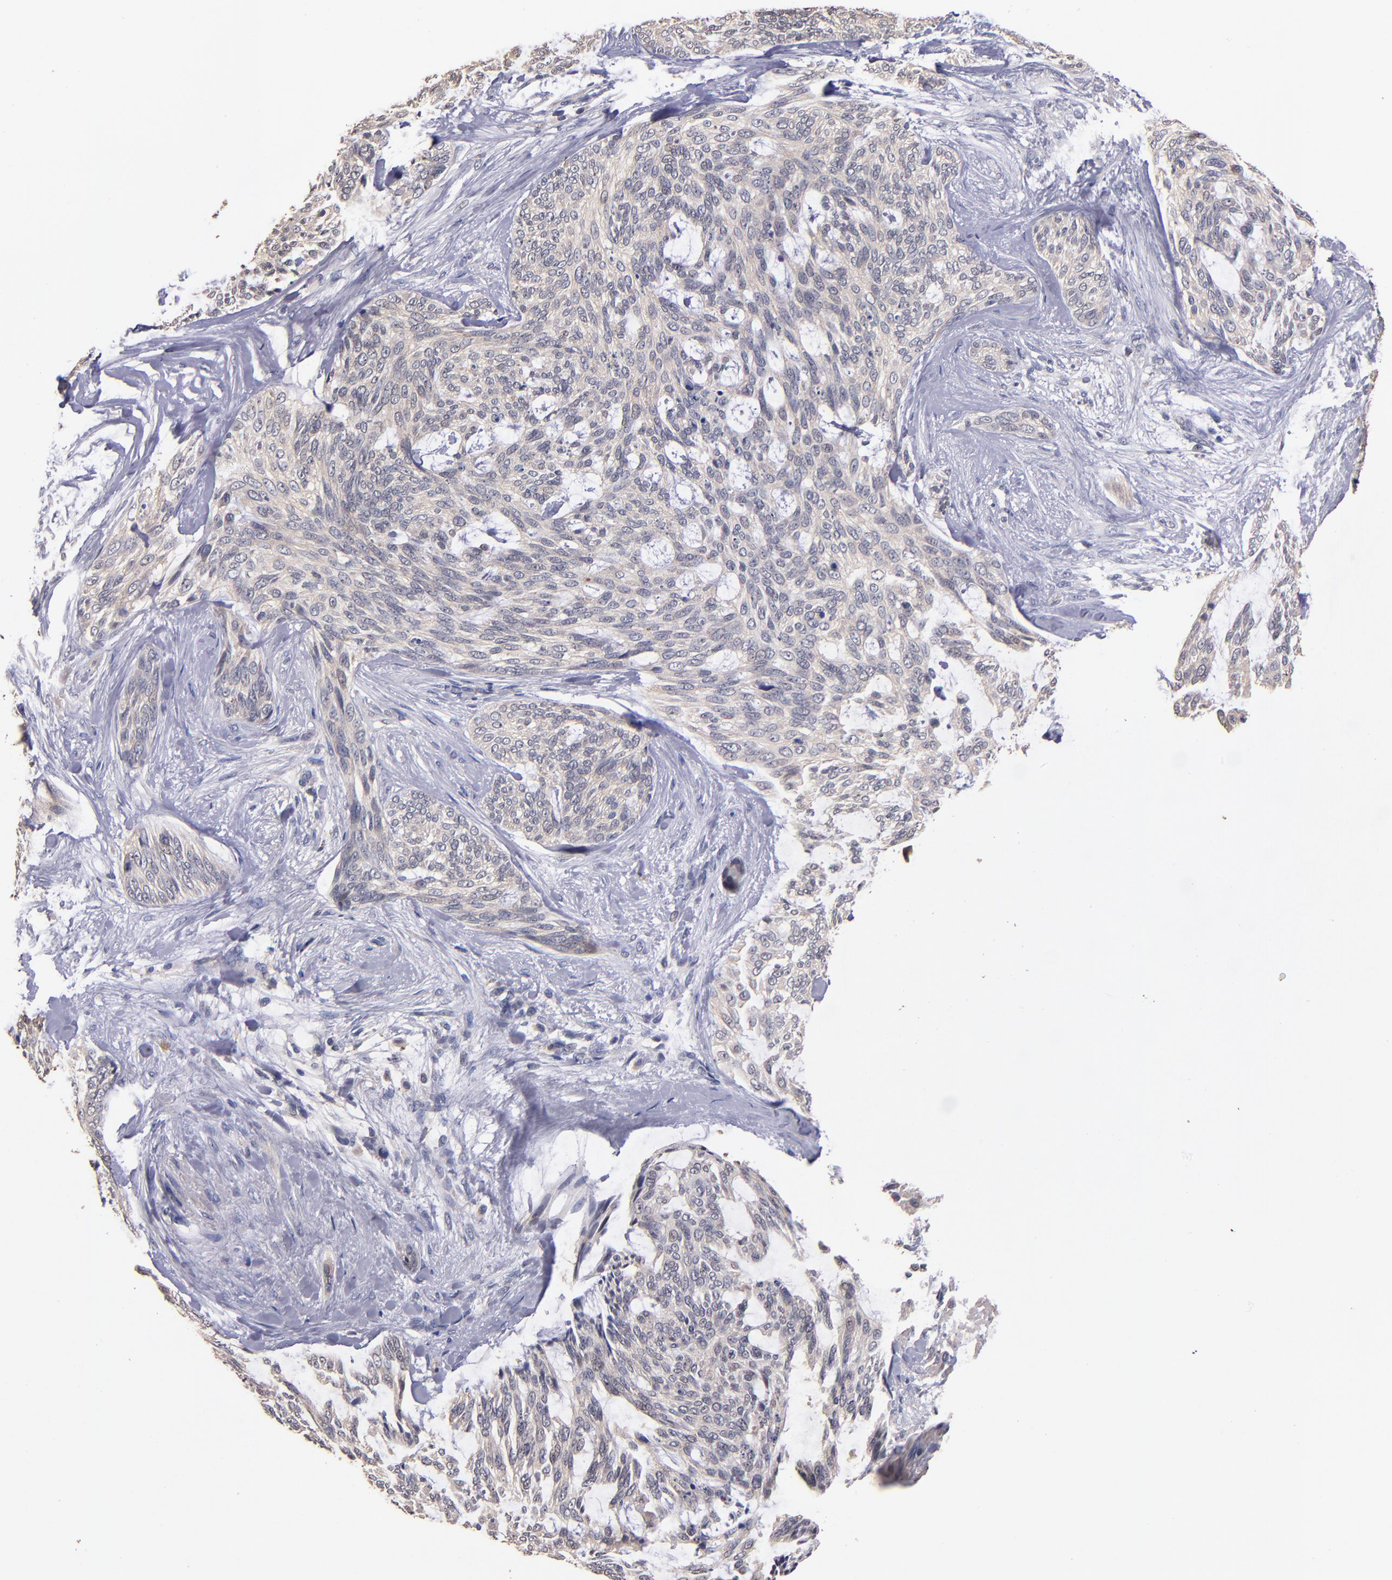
{"staining": {"intensity": "weak", "quantity": ">75%", "location": "cytoplasmic/membranous"}, "tissue": "skin cancer", "cell_type": "Tumor cells", "image_type": "cancer", "snomed": [{"axis": "morphology", "description": "Normal tissue, NOS"}, {"axis": "morphology", "description": "Basal cell carcinoma"}, {"axis": "topography", "description": "Skin"}], "caption": "A low amount of weak cytoplasmic/membranous expression is seen in approximately >75% of tumor cells in skin cancer tissue. The staining was performed using DAB to visualize the protein expression in brown, while the nuclei were stained in blue with hematoxylin (Magnification: 20x).", "gene": "TTLL12", "patient": {"sex": "female", "age": 71}}